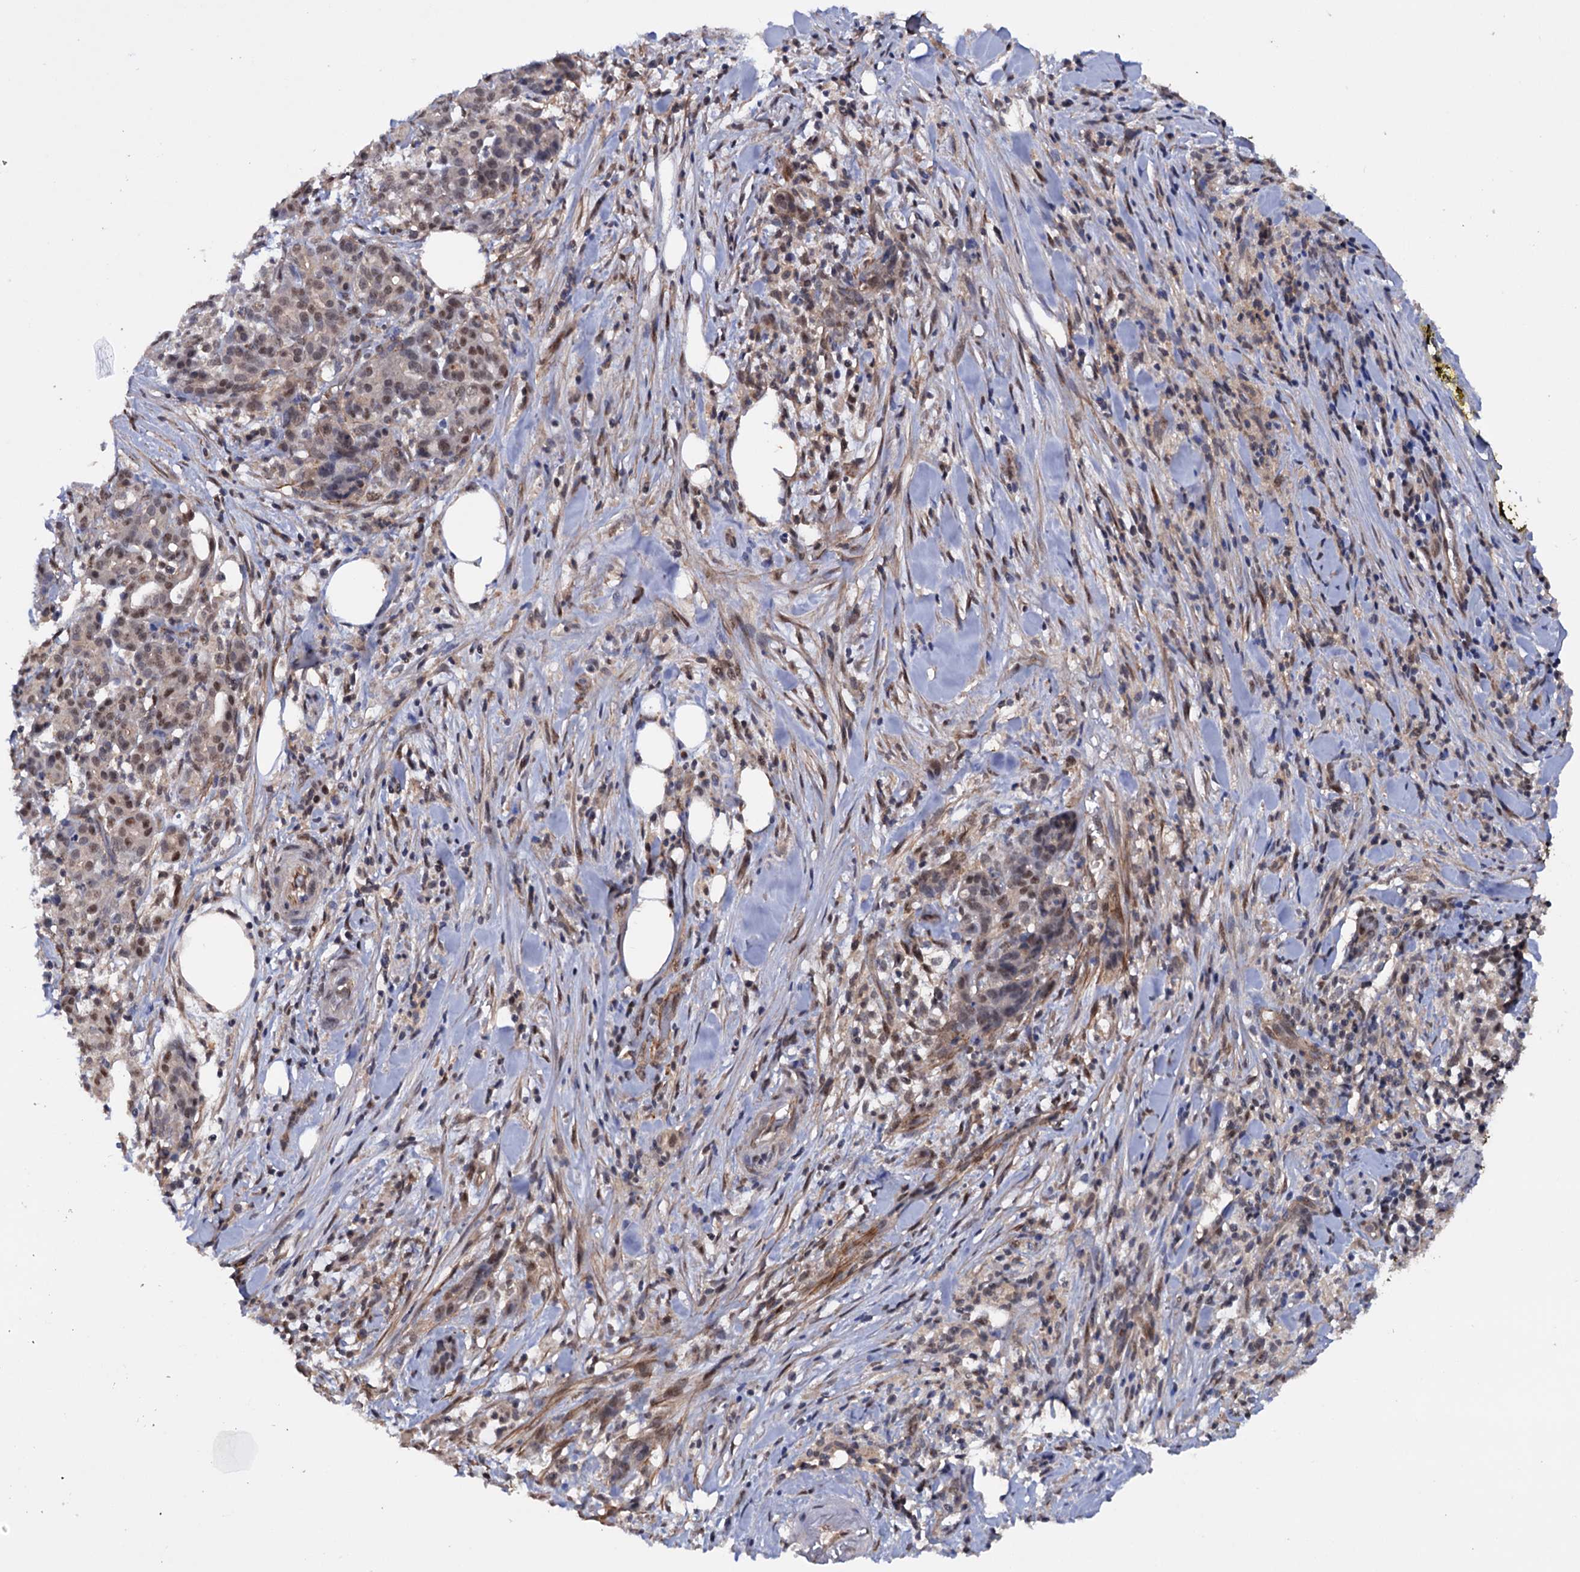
{"staining": {"intensity": "weak", "quantity": "<25%", "location": "nuclear"}, "tissue": "pancreatic cancer", "cell_type": "Tumor cells", "image_type": "cancer", "snomed": [{"axis": "morphology", "description": "Adenocarcinoma, NOS"}, {"axis": "topography", "description": "Pancreas"}], "caption": "Immunohistochemistry (IHC) image of pancreatic adenocarcinoma stained for a protein (brown), which shows no positivity in tumor cells.", "gene": "TBC1D12", "patient": {"sex": "female", "age": 66}}